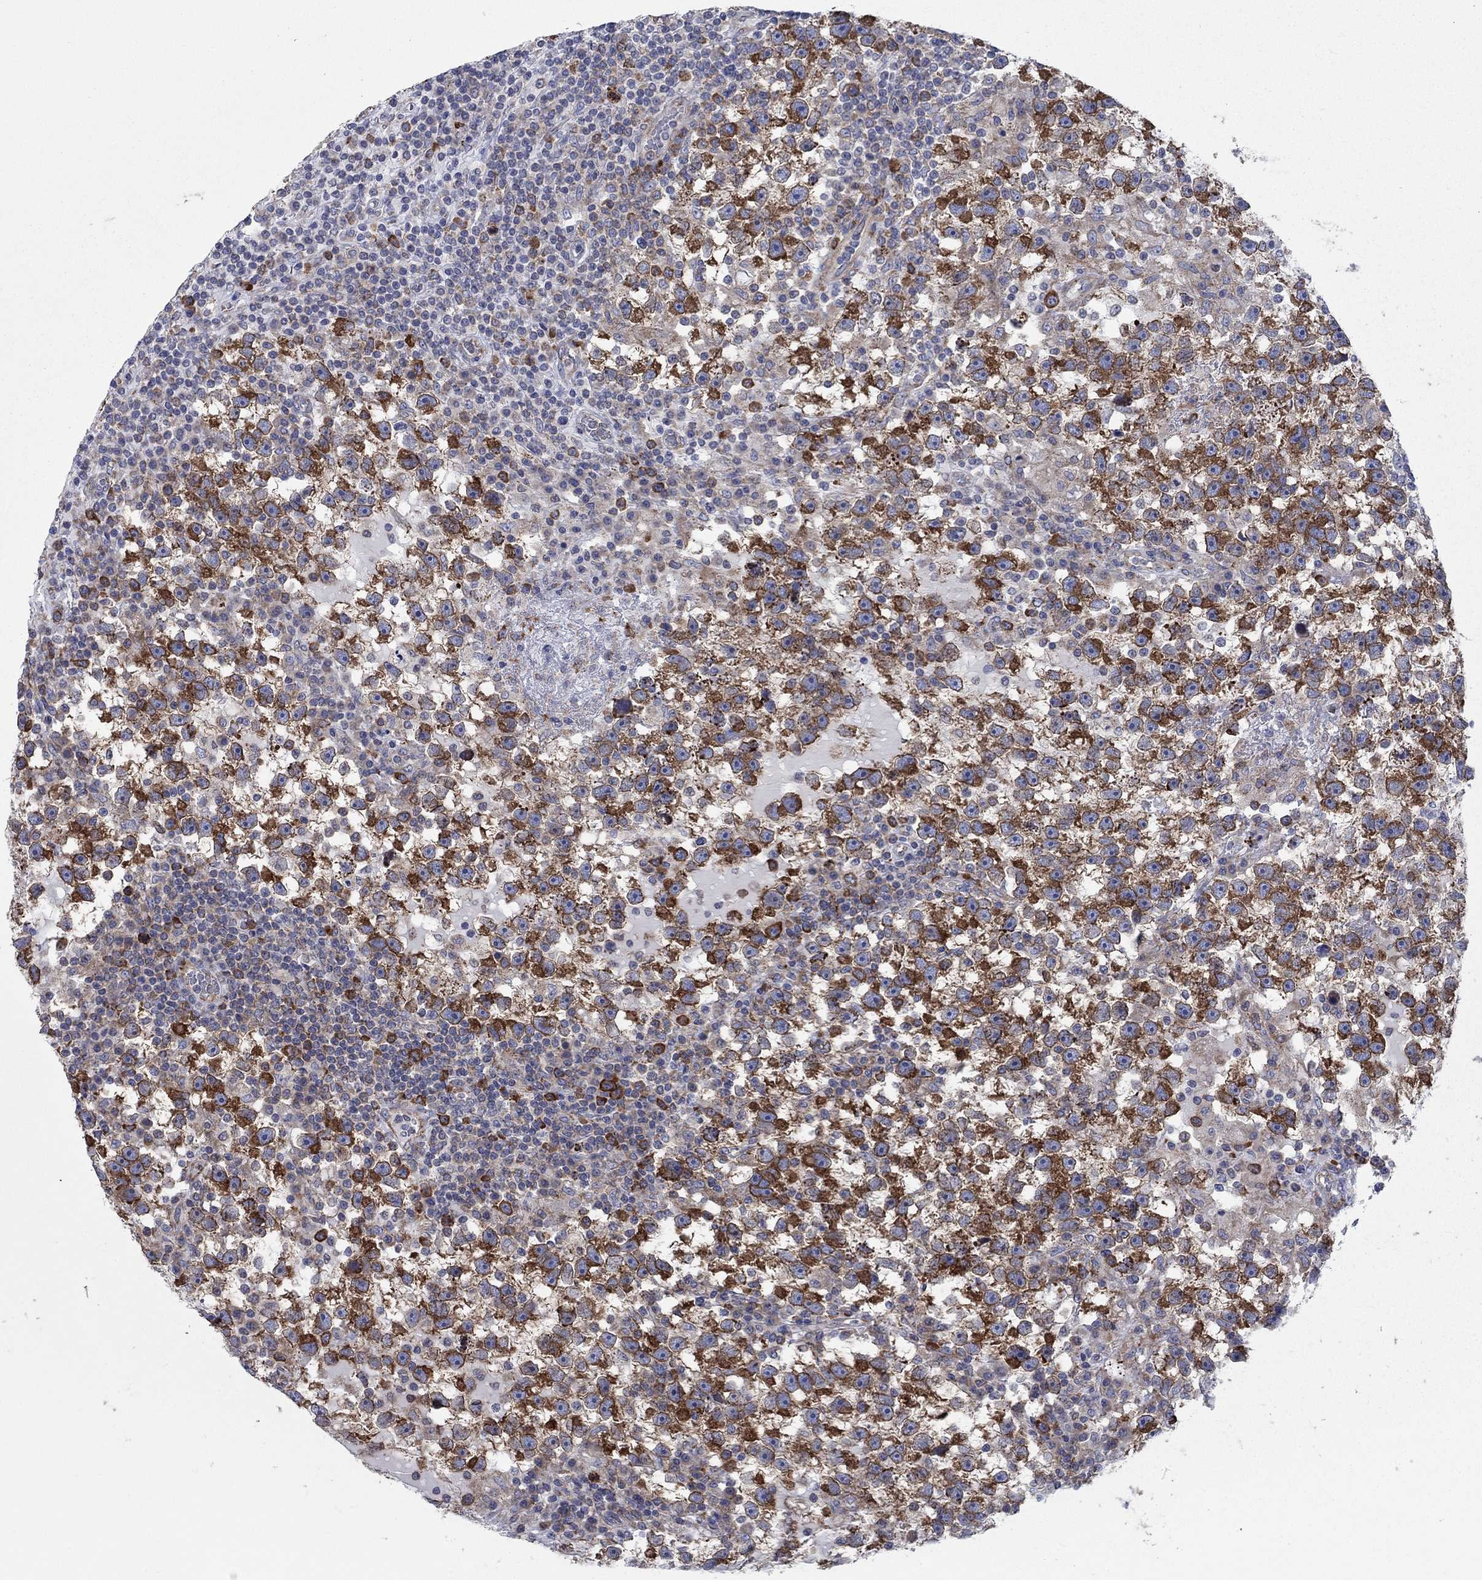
{"staining": {"intensity": "strong", "quantity": ">75%", "location": "cytoplasmic/membranous"}, "tissue": "testis cancer", "cell_type": "Tumor cells", "image_type": "cancer", "snomed": [{"axis": "morphology", "description": "Seminoma, NOS"}, {"axis": "topography", "description": "Testis"}], "caption": "This micrograph reveals immunohistochemistry staining of seminoma (testis), with high strong cytoplasmic/membranous positivity in about >75% of tumor cells.", "gene": "TMEM59", "patient": {"sex": "male", "age": 47}}